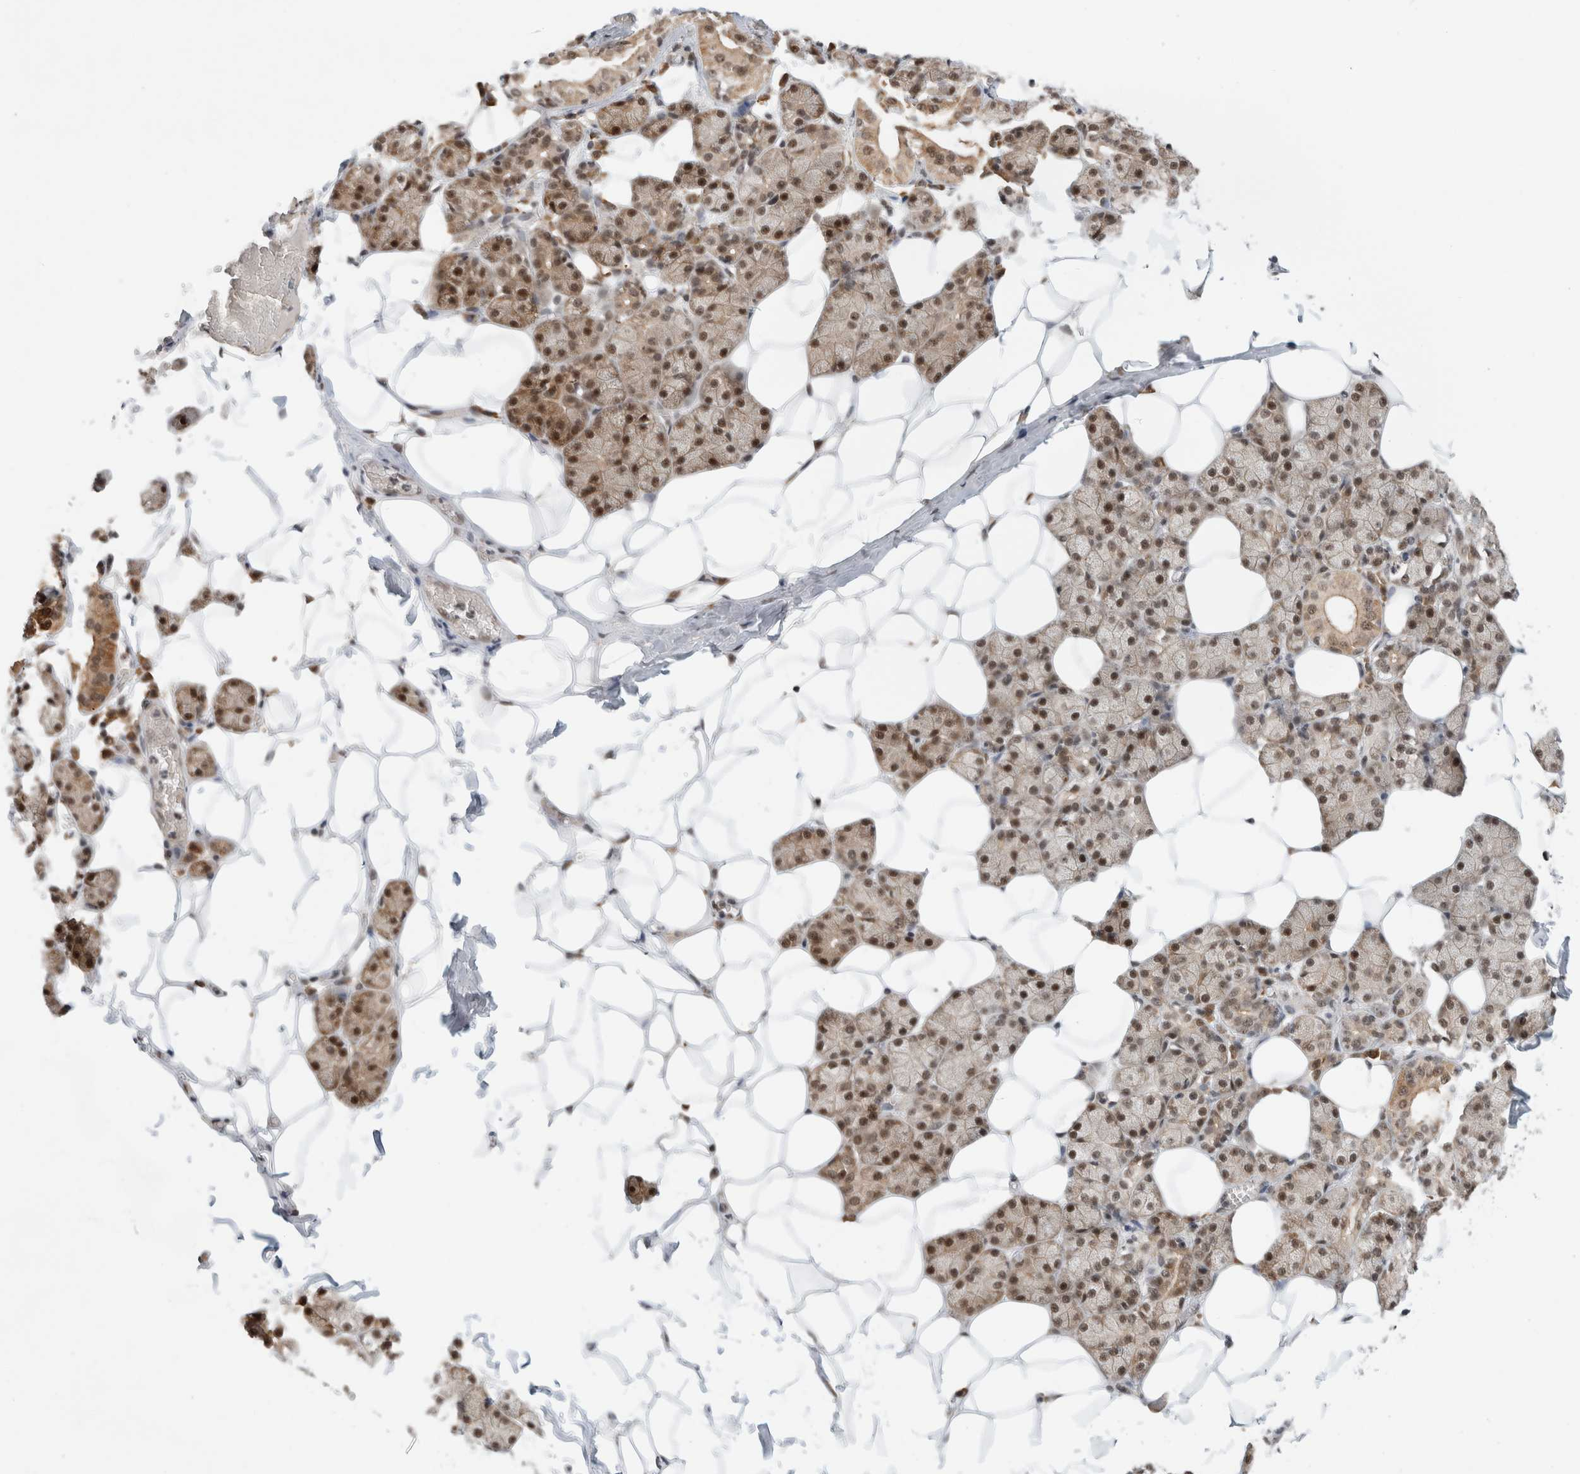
{"staining": {"intensity": "moderate", "quantity": ">75%", "location": "cytoplasmic/membranous,nuclear"}, "tissue": "salivary gland", "cell_type": "Glandular cells", "image_type": "normal", "snomed": [{"axis": "morphology", "description": "Normal tissue, NOS"}, {"axis": "topography", "description": "Salivary gland"}], "caption": "Moderate cytoplasmic/membranous,nuclear protein positivity is identified in approximately >75% of glandular cells in salivary gland. The staining is performed using DAB brown chromogen to label protein expression. The nuclei are counter-stained blue using hematoxylin.", "gene": "NCAPG2", "patient": {"sex": "female", "age": 33}}